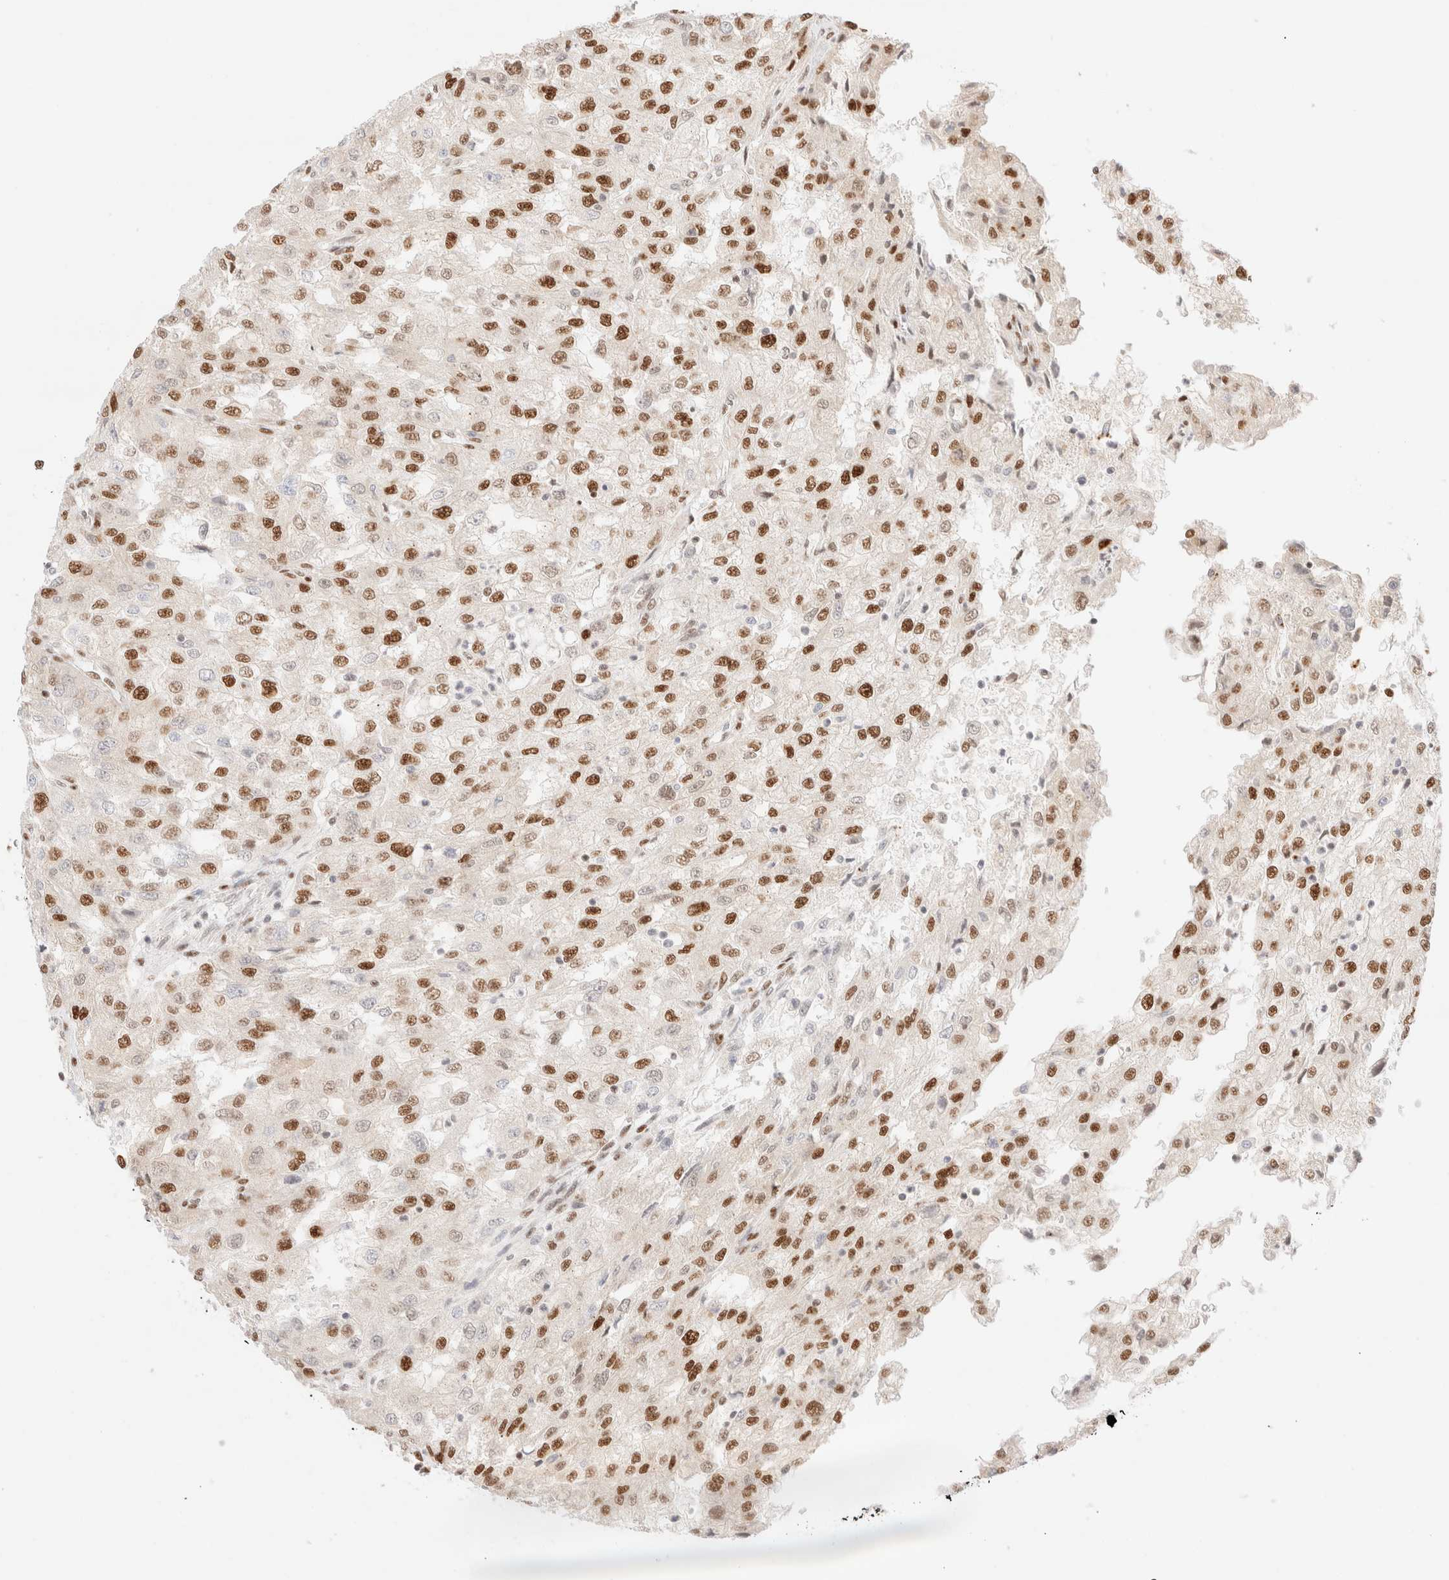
{"staining": {"intensity": "strong", "quantity": ">75%", "location": "nuclear"}, "tissue": "renal cancer", "cell_type": "Tumor cells", "image_type": "cancer", "snomed": [{"axis": "morphology", "description": "Adenocarcinoma, NOS"}, {"axis": "topography", "description": "Kidney"}], "caption": "Protein expression by immunohistochemistry (IHC) exhibits strong nuclear expression in about >75% of tumor cells in adenocarcinoma (renal). The staining is performed using DAB brown chromogen to label protein expression. The nuclei are counter-stained blue using hematoxylin.", "gene": "CIC", "patient": {"sex": "female", "age": 54}}